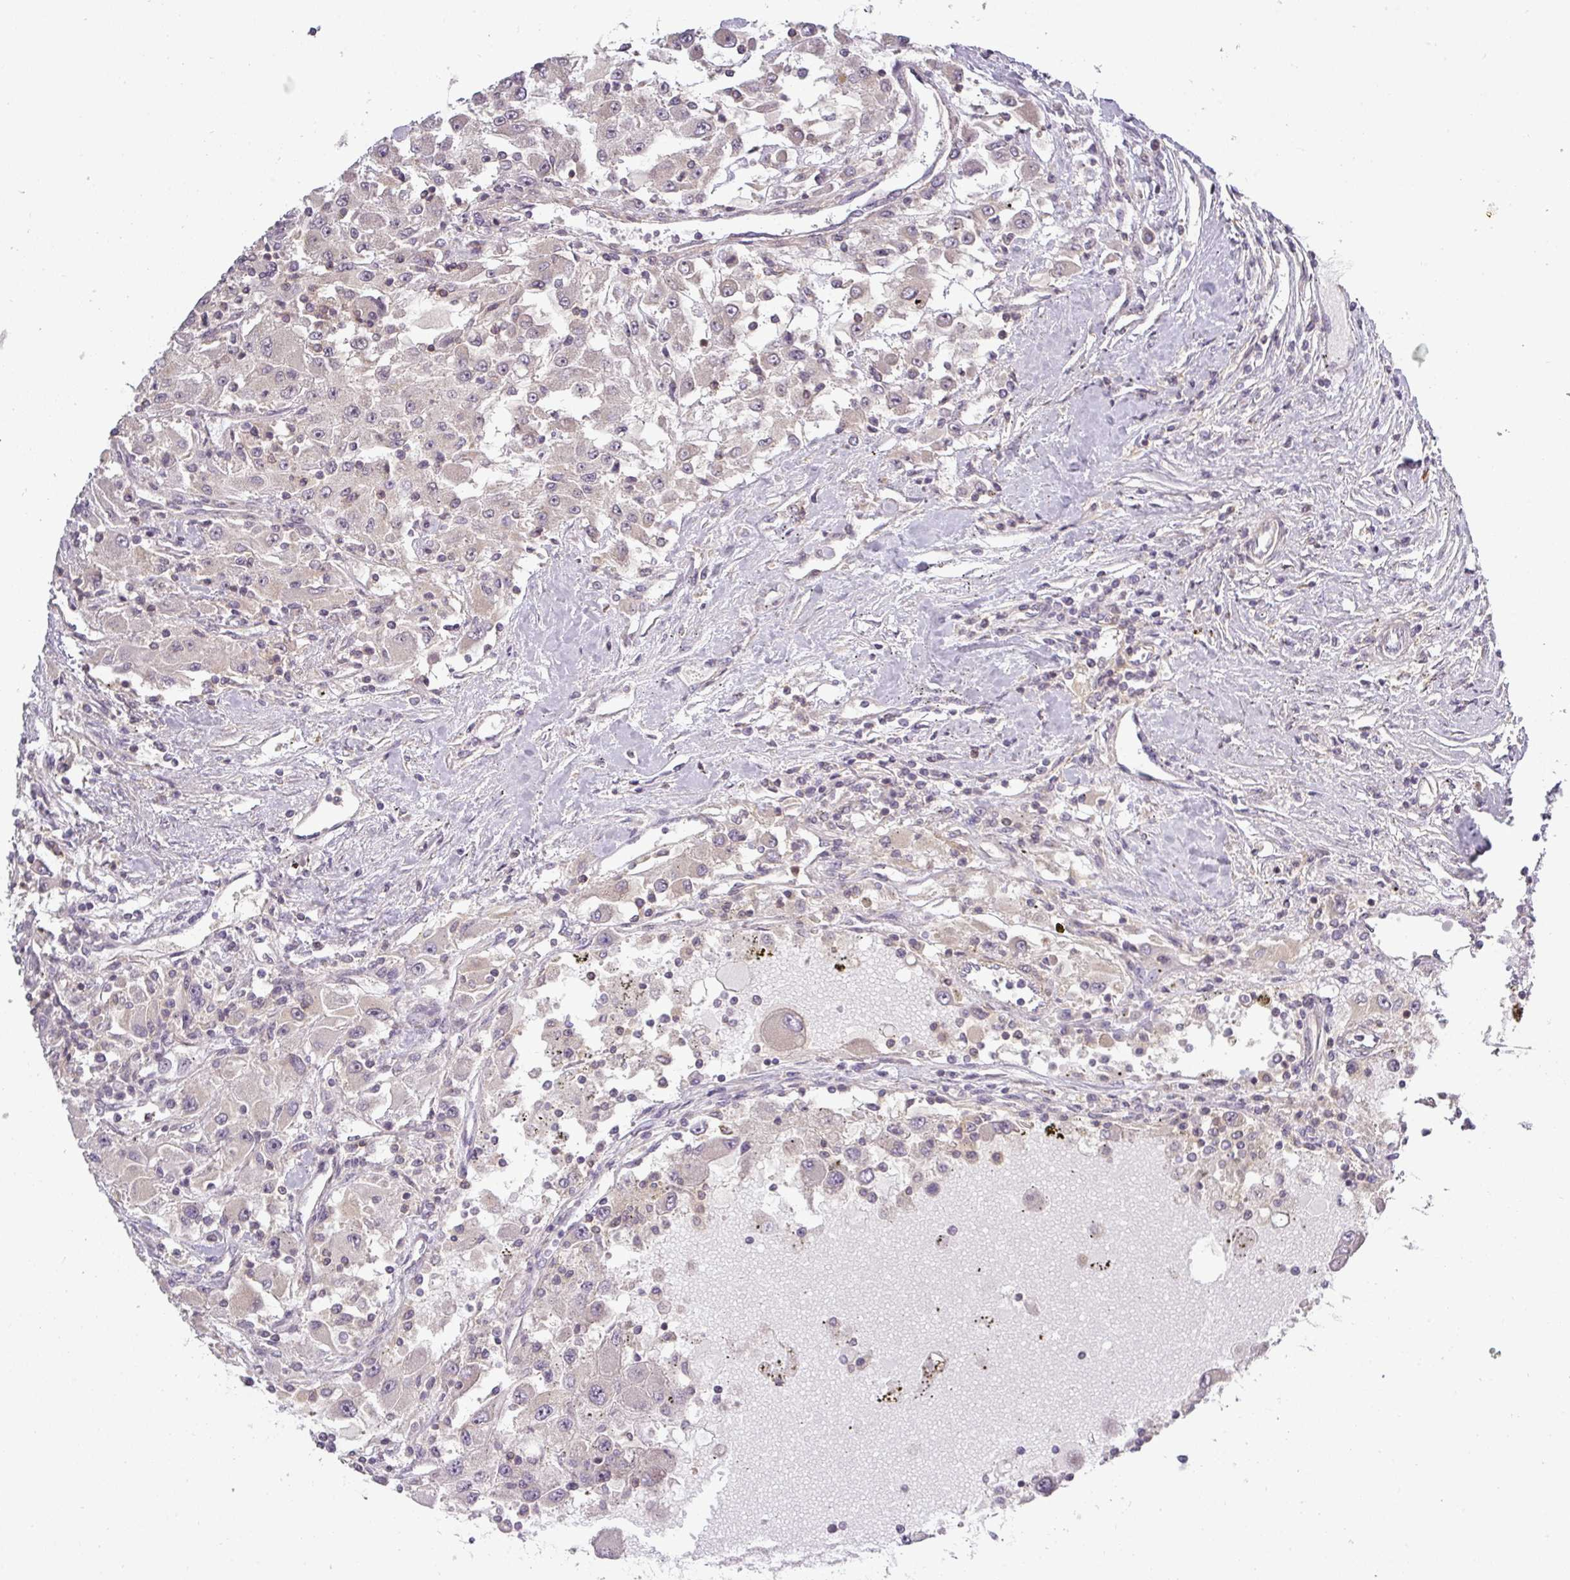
{"staining": {"intensity": "negative", "quantity": "none", "location": "none"}, "tissue": "renal cancer", "cell_type": "Tumor cells", "image_type": "cancer", "snomed": [{"axis": "morphology", "description": "Adenocarcinoma, NOS"}, {"axis": "topography", "description": "Kidney"}], "caption": "Tumor cells are negative for brown protein staining in adenocarcinoma (renal).", "gene": "NIN", "patient": {"sex": "female", "age": 67}}